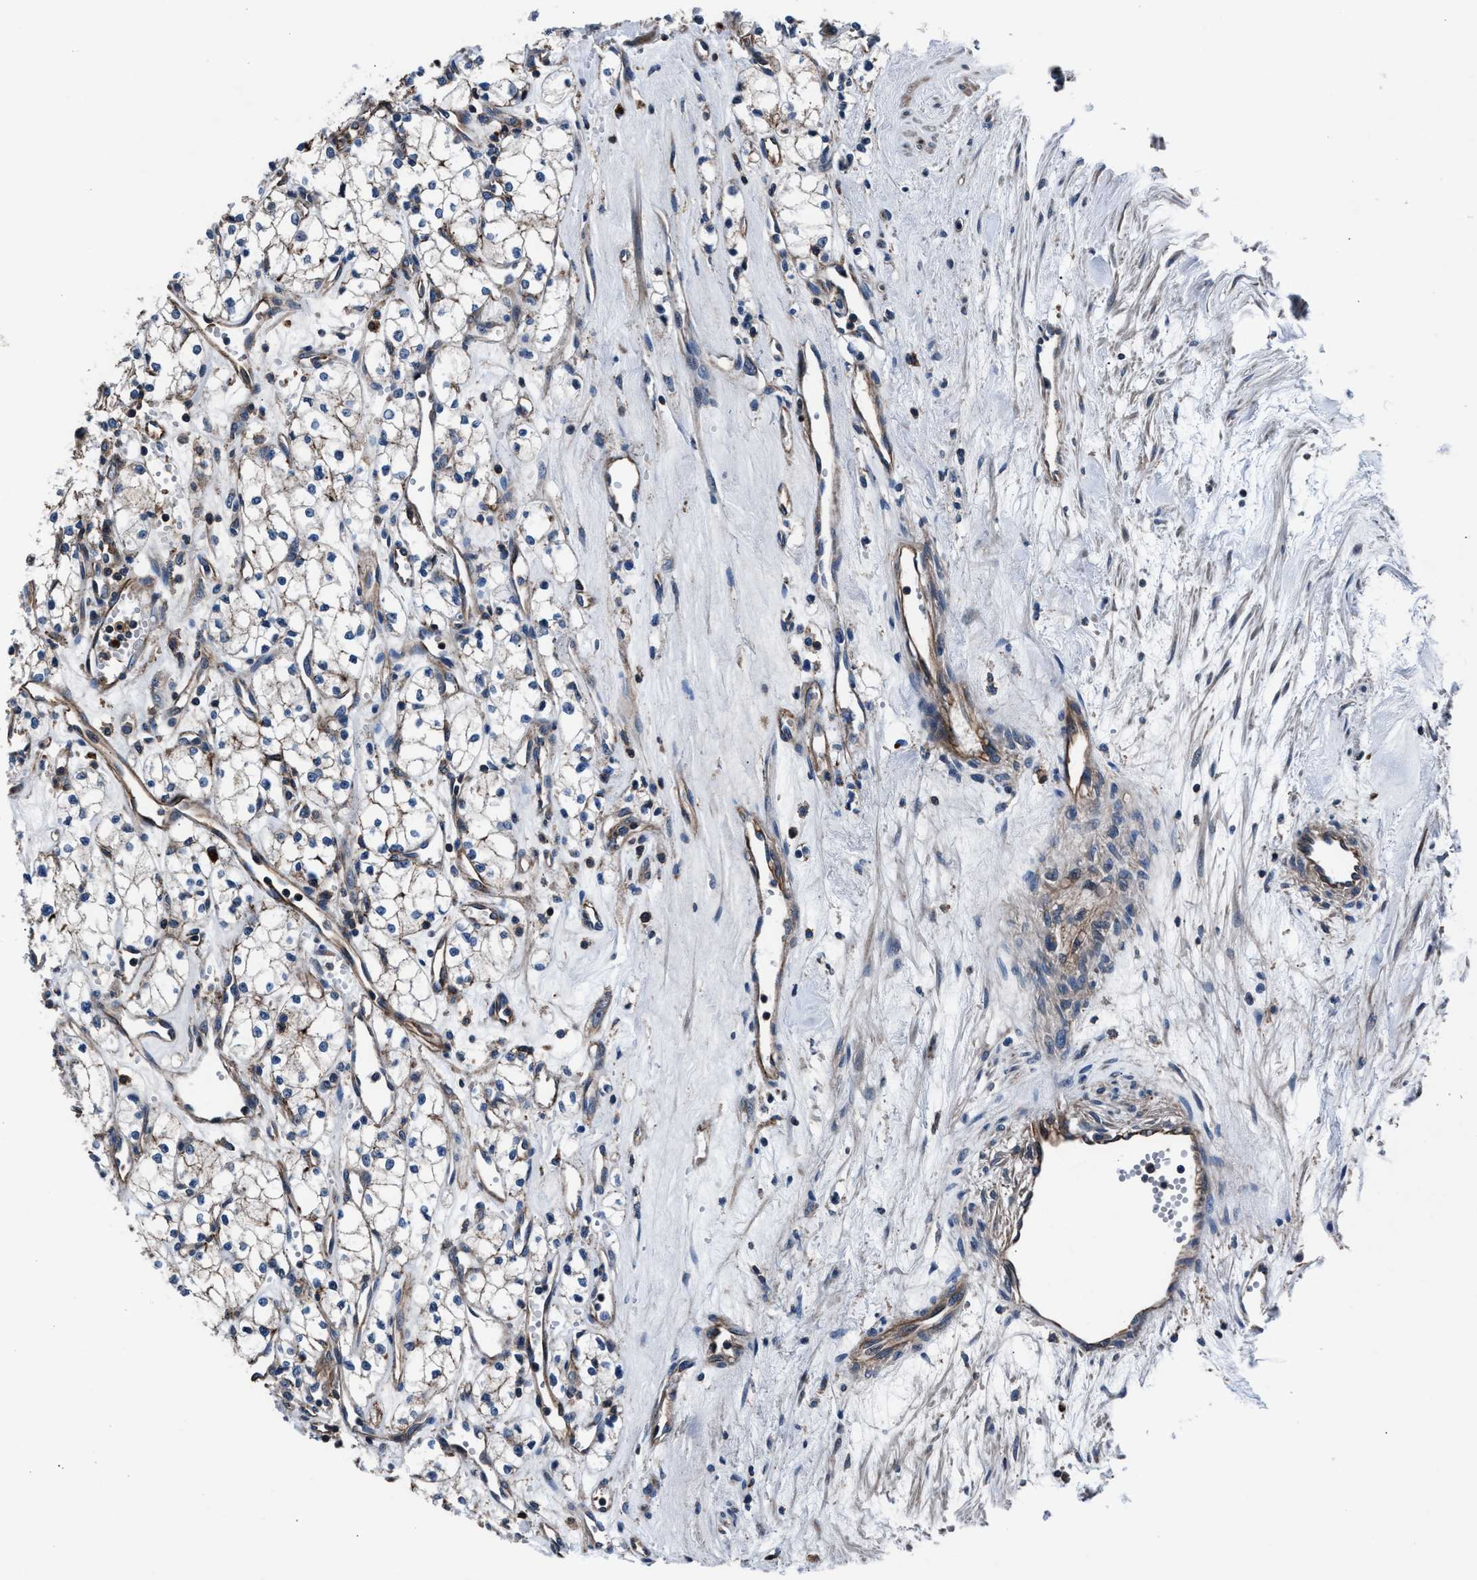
{"staining": {"intensity": "negative", "quantity": "none", "location": "none"}, "tissue": "renal cancer", "cell_type": "Tumor cells", "image_type": "cancer", "snomed": [{"axis": "morphology", "description": "Adenocarcinoma, NOS"}, {"axis": "topography", "description": "Kidney"}], "caption": "Tumor cells show no significant staining in renal cancer.", "gene": "MFSD11", "patient": {"sex": "male", "age": 59}}